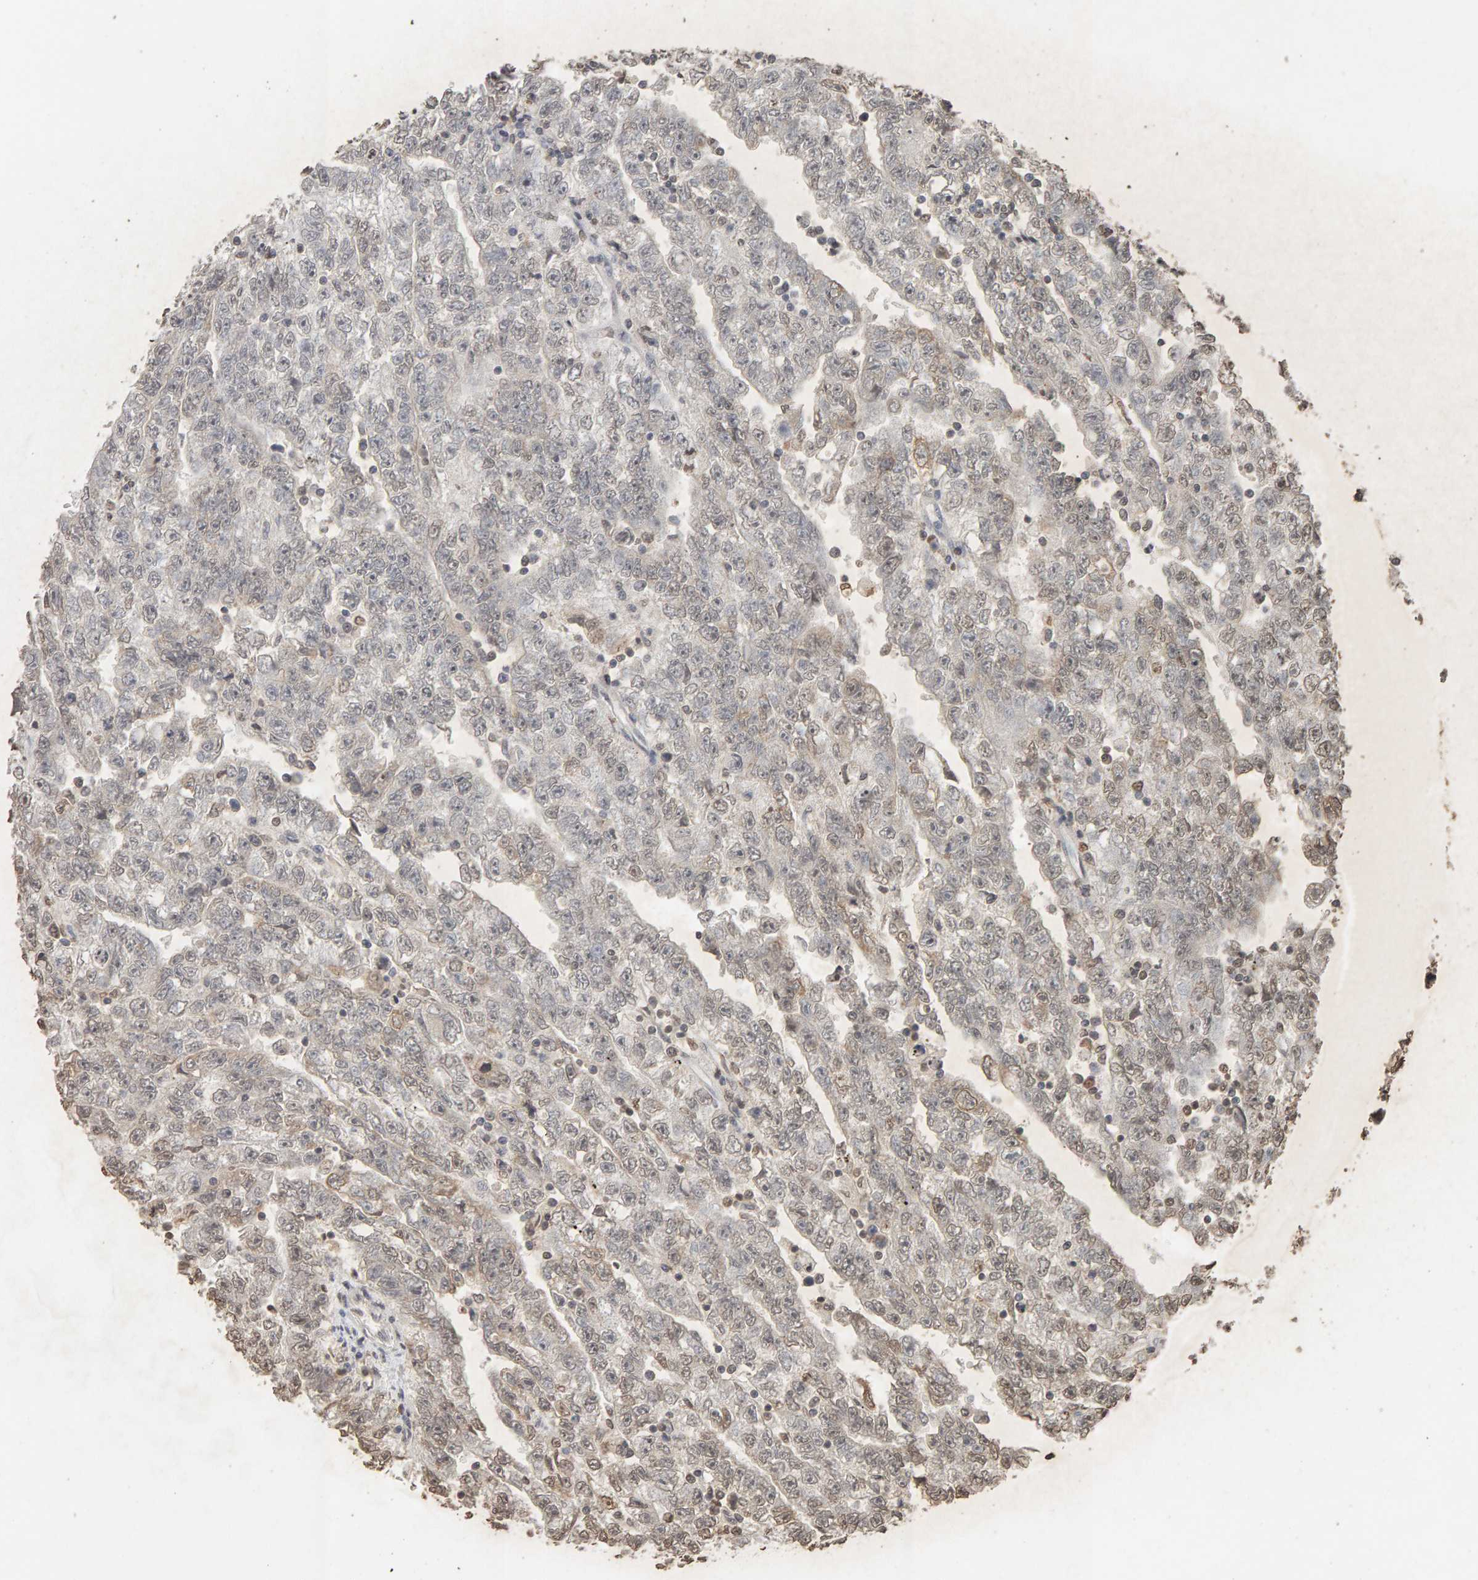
{"staining": {"intensity": "weak", "quantity": "<25%", "location": "nuclear"}, "tissue": "testis cancer", "cell_type": "Tumor cells", "image_type": "cancer", "snomed": [{"axis": "morphology", "description": "Carcinoma, Embryonal, NOS"}, {"axis": "topography", "description": "Testis"}], "caption": "The IHC image has no significant positivity in tumor cells of testis embryonal carcinoma tissue.", "gene": "DNAJB5", "patient": {"sex": "male", "age": 25}}